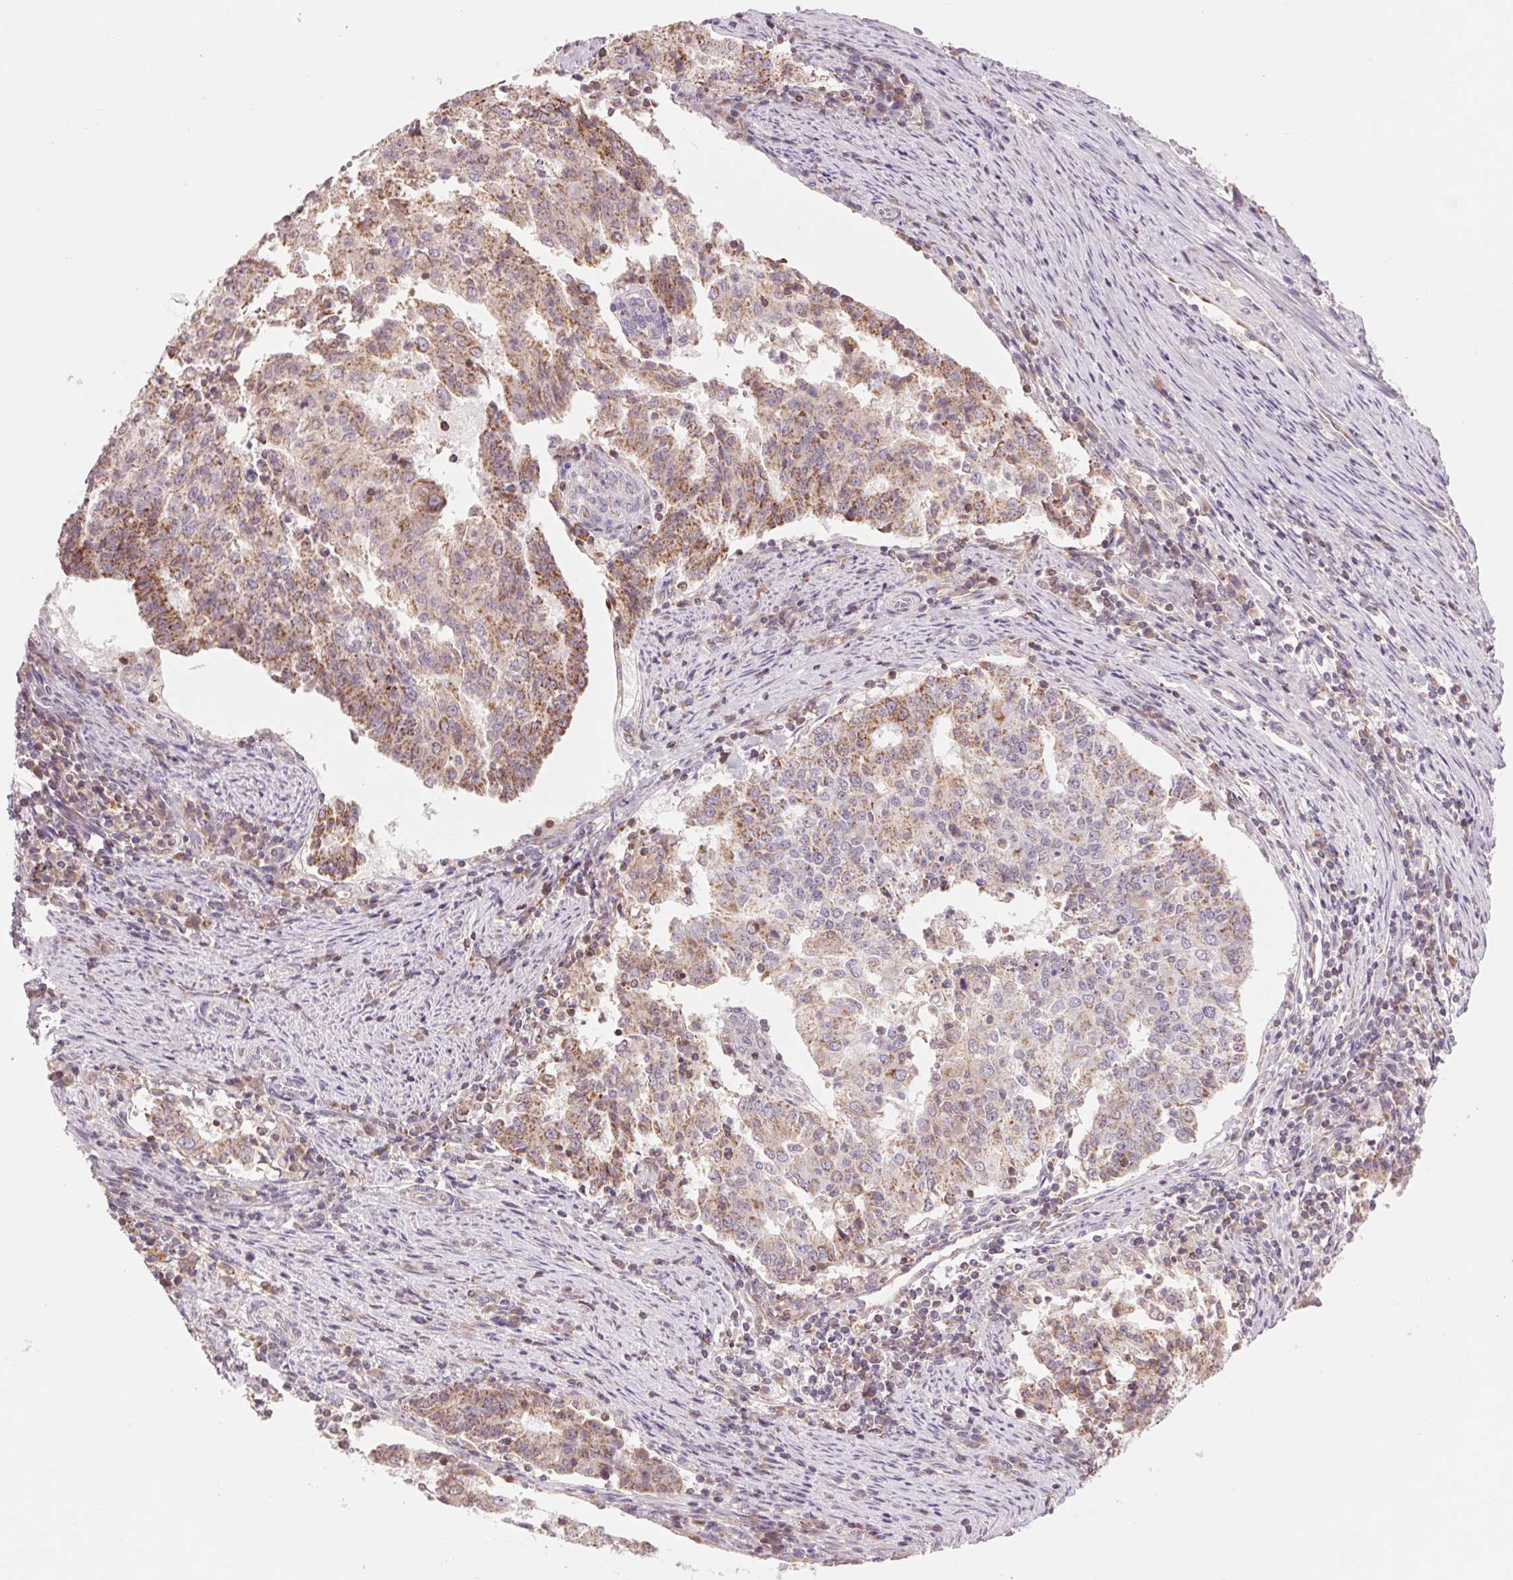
{"staining": {"intensity": "moderate", "quantity": "25%-75%", "location": "cytoplasmic/membranous"}, "tissue": "endometrial cancer", "cell_type": "Tumor cells", "image_type": "cancer", "snomed": [{"axis": "morphology", "description": "Adenocarcinoma, NOS"}, {"axis": "topography", "description": "Endometrium"}], "caption": "About 25%-75% of tumor cells in human endometrial cancer (adenocarcinoma) show moderate cytoplasmic/membranous protein staining as visualized by brown immunohistochemical staining.", "gene": "COX6A1", "patient": {"sex": "female", "age": 82}}